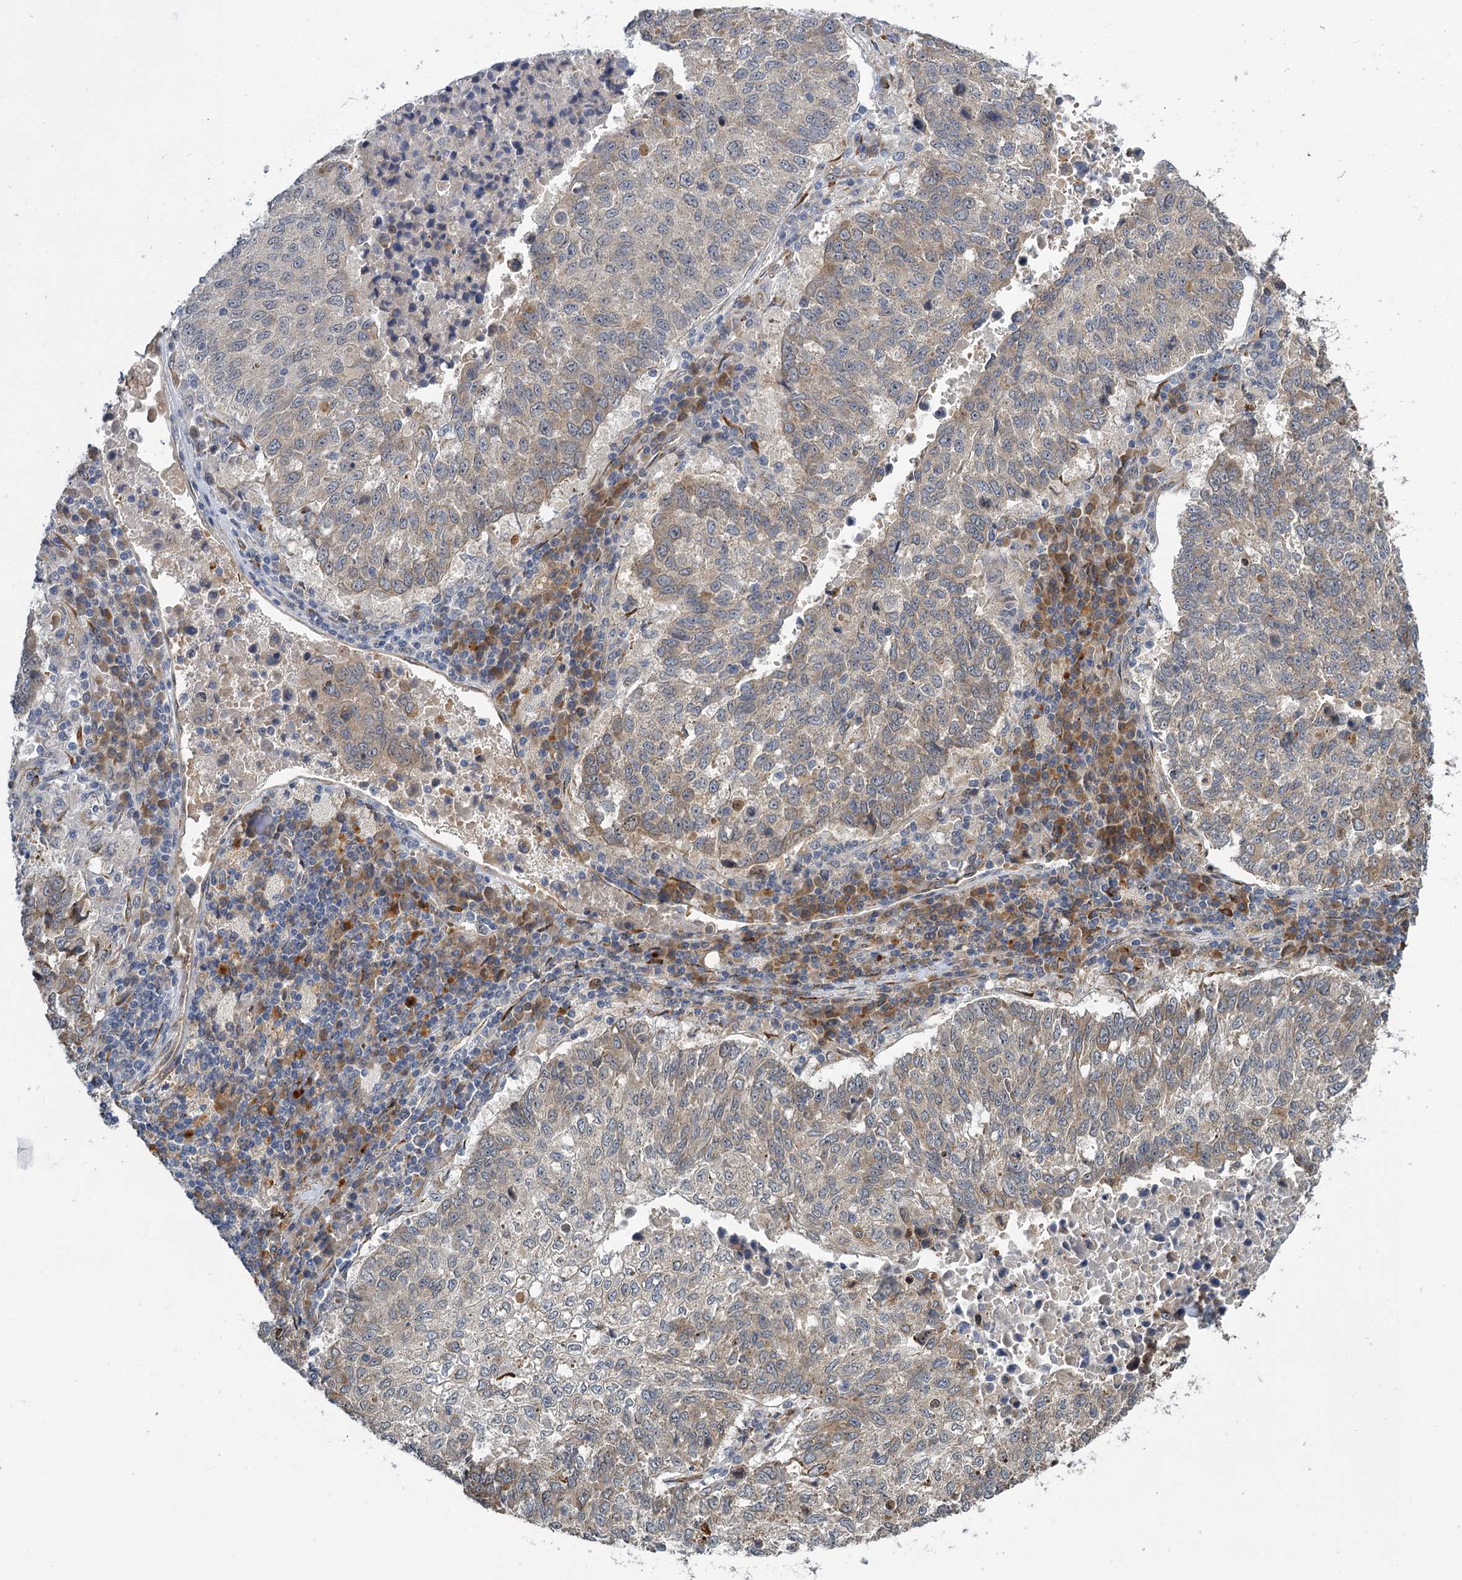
{"staining": {"intensity": "weak", "quantity": "25%-75%", "location": "cytoplasmic/membranous"}, "tissue": "lung cancer", "cell_type": "Tumor cells", "image_type": "cancer", "snomed": [{"axis": "morphology", "description": "Squamous cell carcinoma, NOS"}, {"axis": "topography", "description": "Lung"}], "caption": "Immunohistochemical staining of squamous cell carcinoma (lung) shows low levels of weak cytoplasmic/membranous staining in approximately 25%-75% of tumor cells.", "gene": "APBA2", "patient": {"sex": "male", "age": 73}}